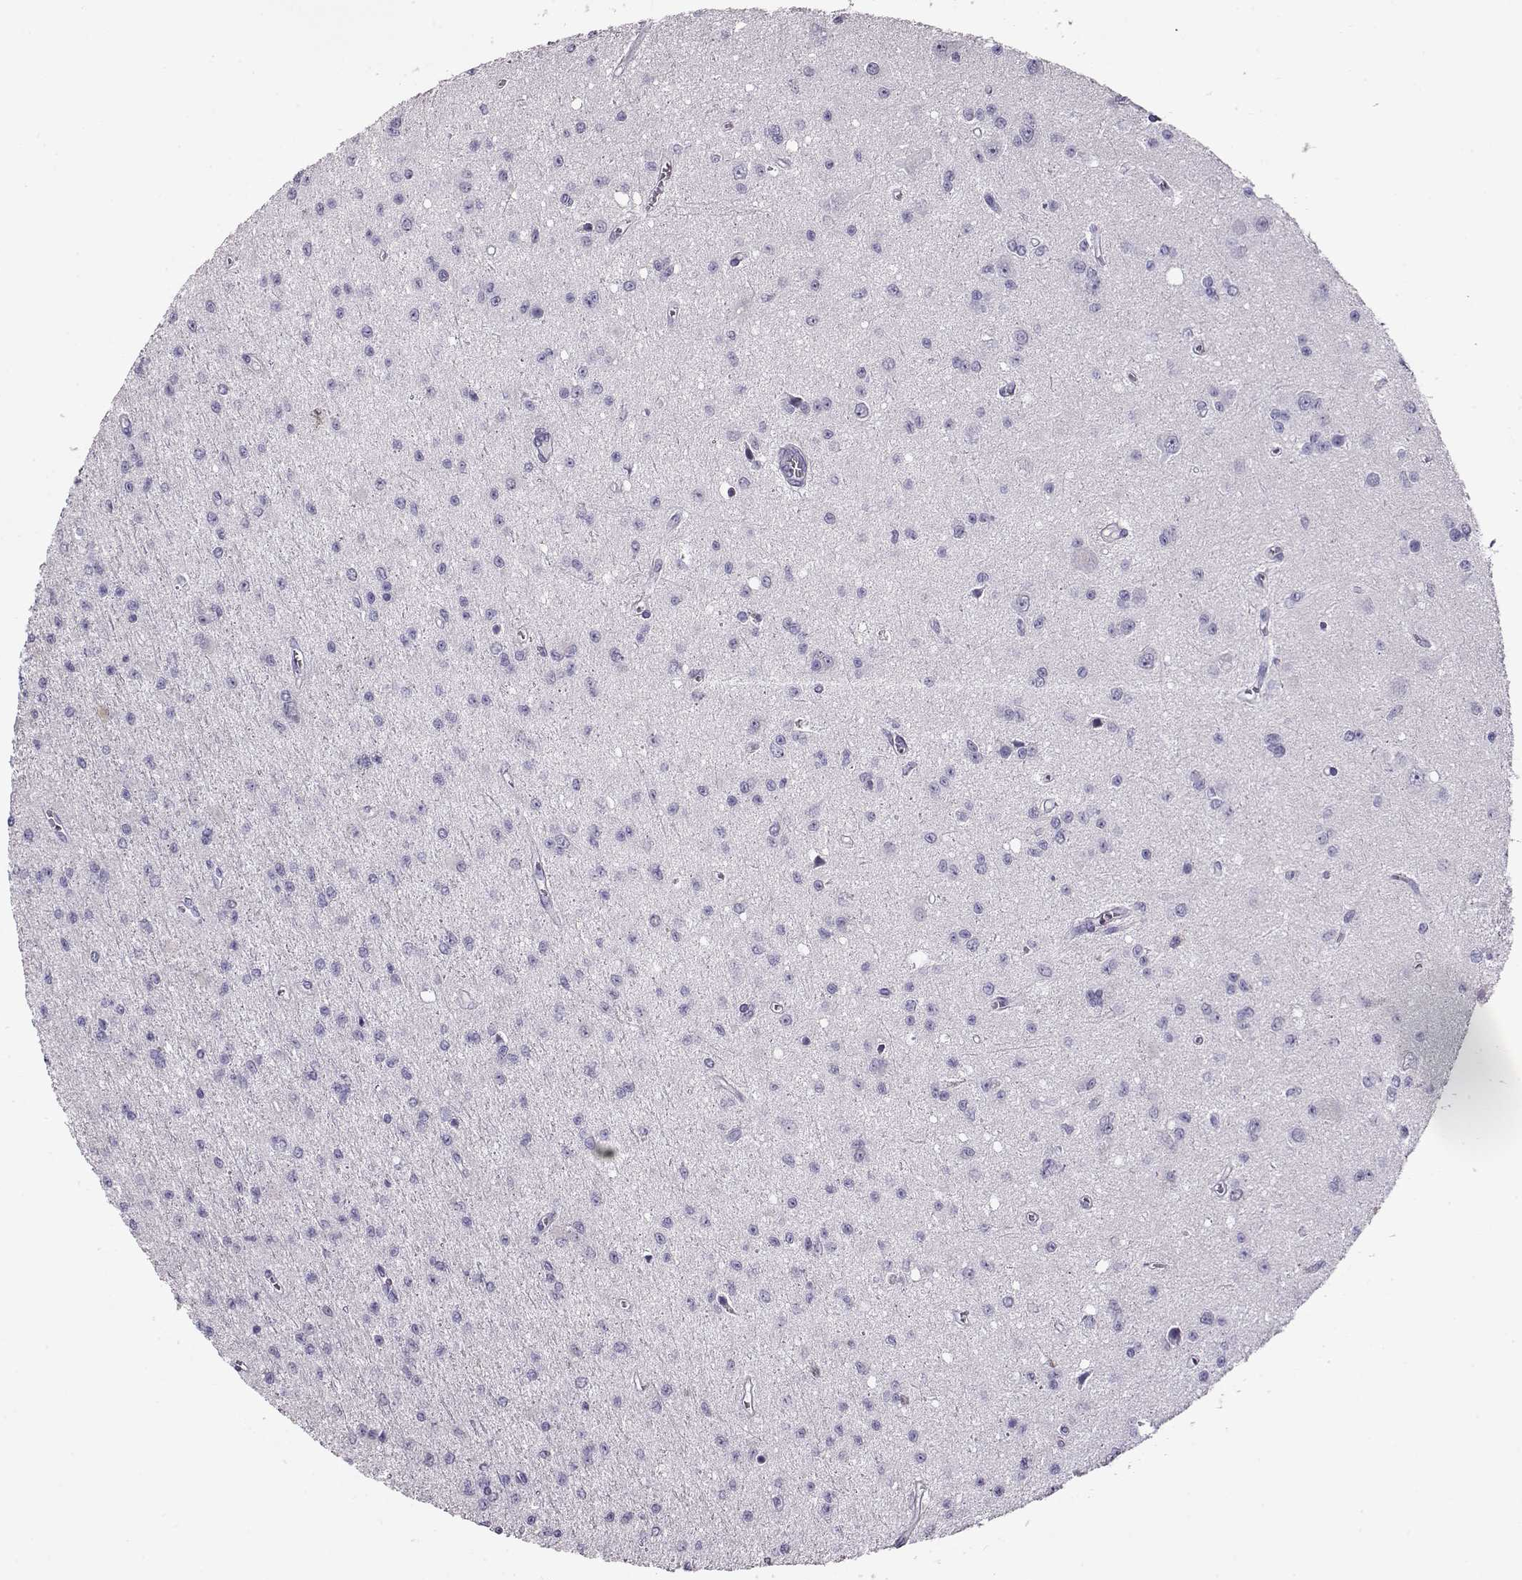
{"staining": {"intensity": "negative", "quantity": "none", "location": "none"}, "tissue": "glioma", "cell_type": "Tumor cells", "image_type": "cancer", "snomed": [{"axis": "morphology", "description": "Glioma, malignant, Low grade"}, {"axis": "topography", "description": "Brain"}], "caption": "The micrograph exhibits no significant staining in tumor cells of low-grade glioma (malignant). The staining is performed using DAB brown chromogen with nuclei counter-stained in using hematoxylin.", "gene": "CCR8", "patient": {"sex": "female", "age": 45}}